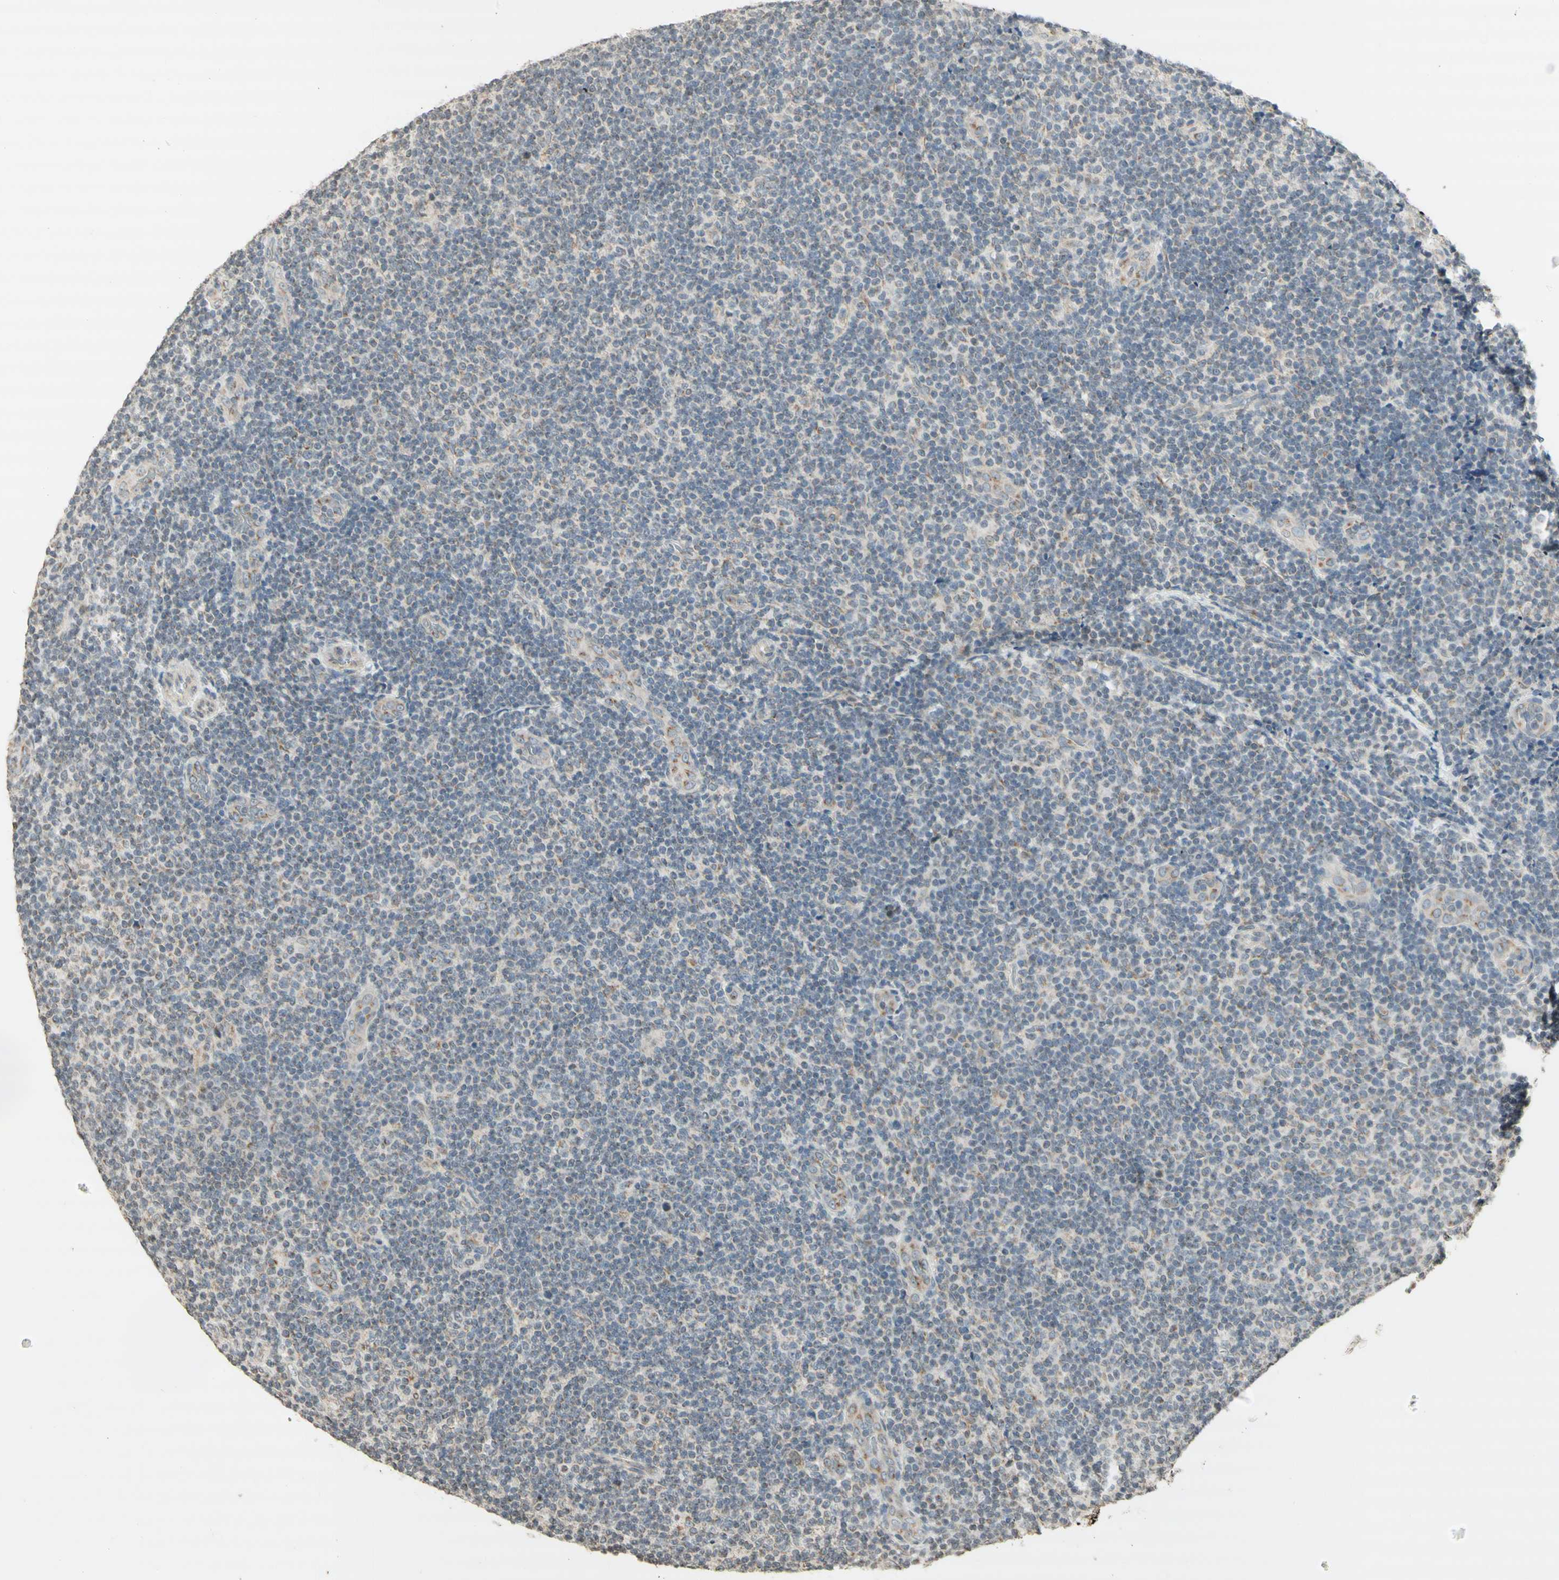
{"staining": {"intensity": "weak", "quantity": "<25%", "location": "cytoplasmic/membranous"}, "tissue": "lymphoma", "cell_type": "Tumor cells", "image_type": "cancer", "snomed": [{"axis": "morphology", "description": "Malignant lymphoma, non-Hodgkin's type, Low grade"}, {"axis": "topography", "description": "Lymph node"}], "caption": "Tumor cells show no significant expression in lymphoma.", "gene": "CCNI", "patient": {"sex": "male", "age": 83}}